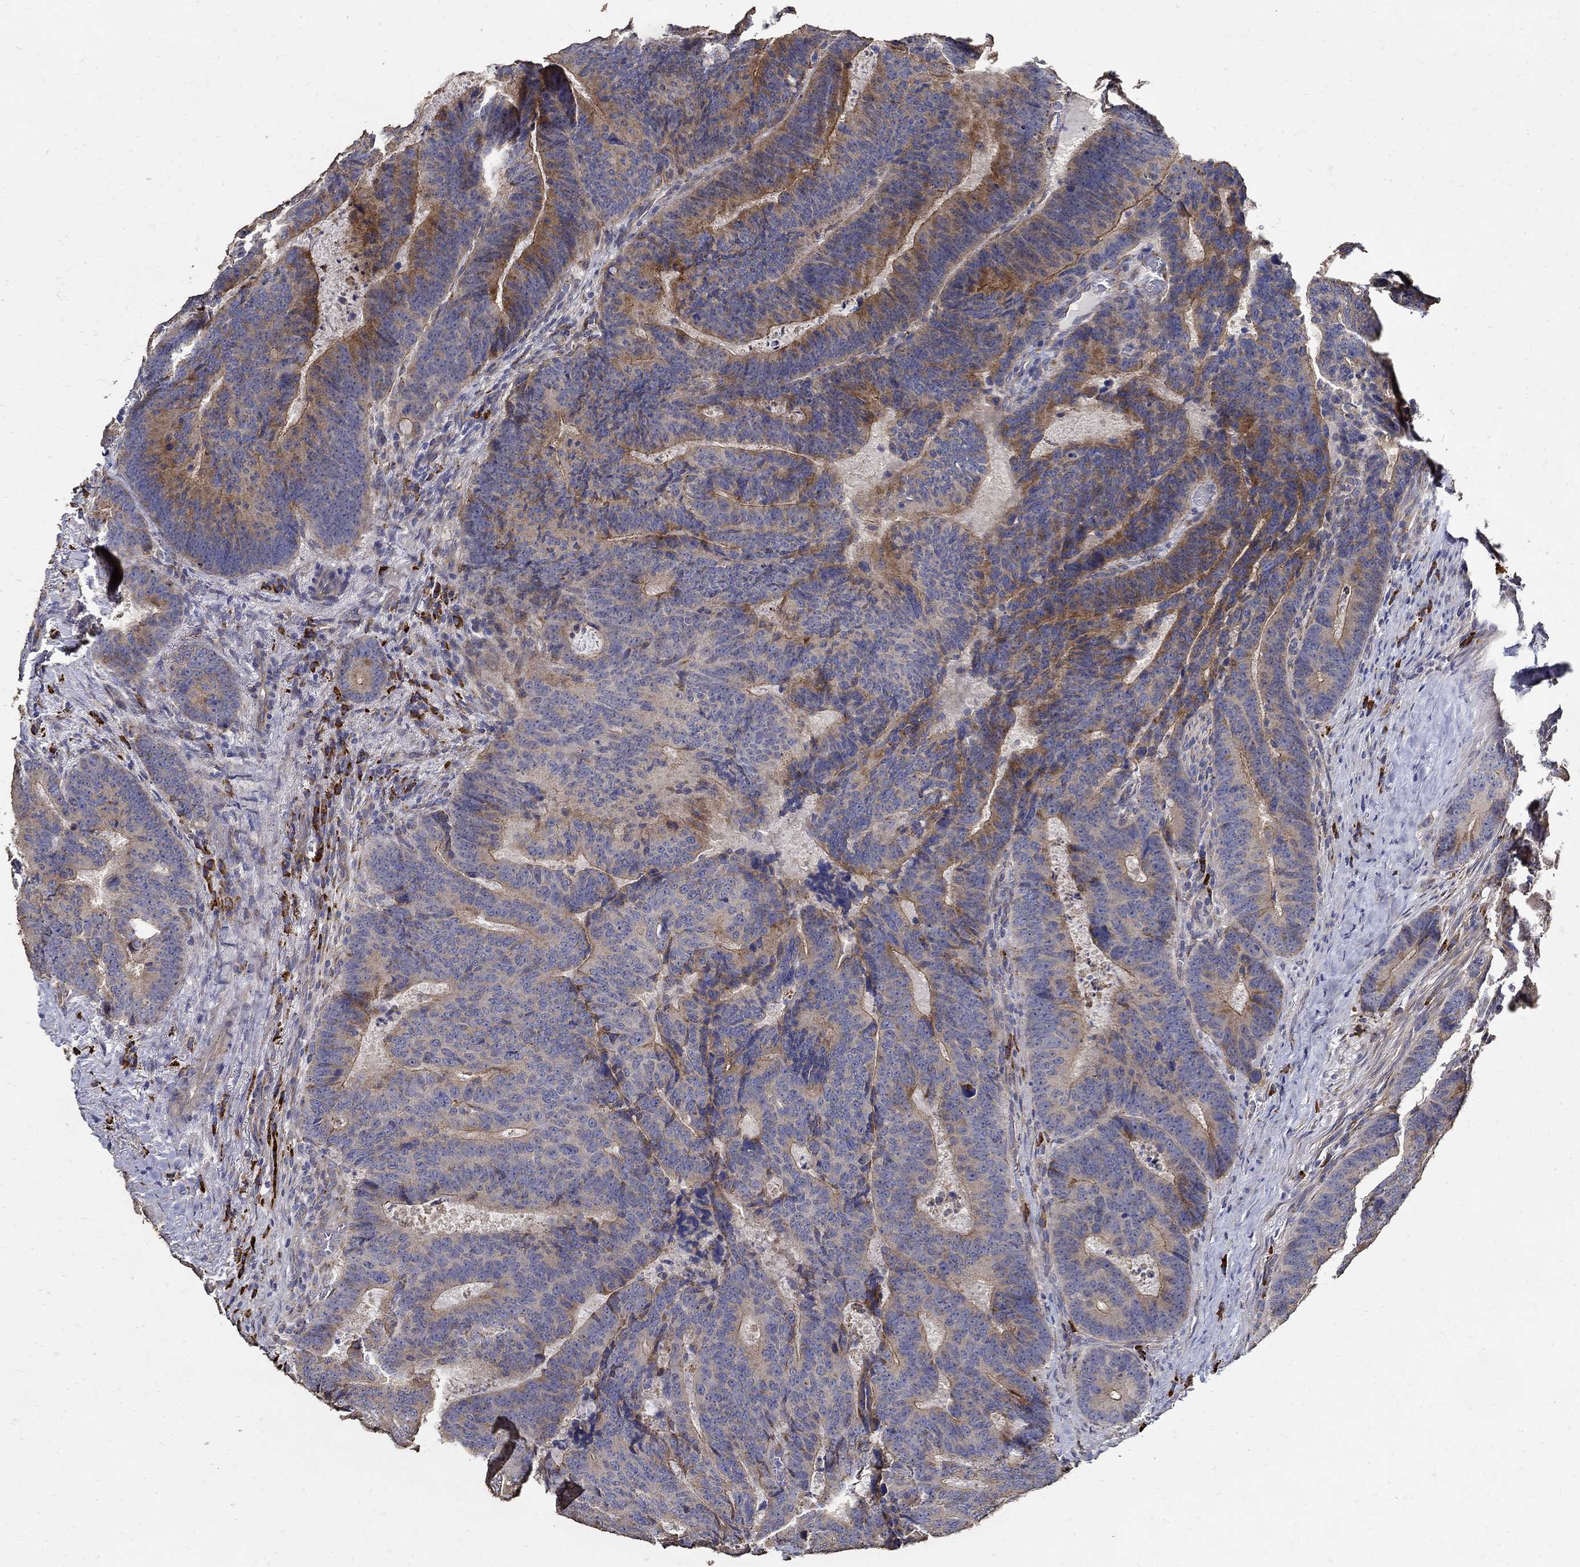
{"staining": {"intensity": "strong", "quantity": "<25%", "location": "cytoplasmic/membranous"}, "tissue": "colorectal cancer", "cell_type": "Tumor cells", "image_type": "cancer", "snomed": [{"axis": "morphology", "description": "Adenocarcinoma, NOS"}, {"axis": "topography", "description": "Colon"}], "caption": "Immunohistochemistry of colorectal adenocarcinoma reveals medium levels of strong cytoplasmic/membranous staining in approximately <25% of tumor cells.", "gene": "EMILIN3", "patient": {"sex": "female", "age": 82}}